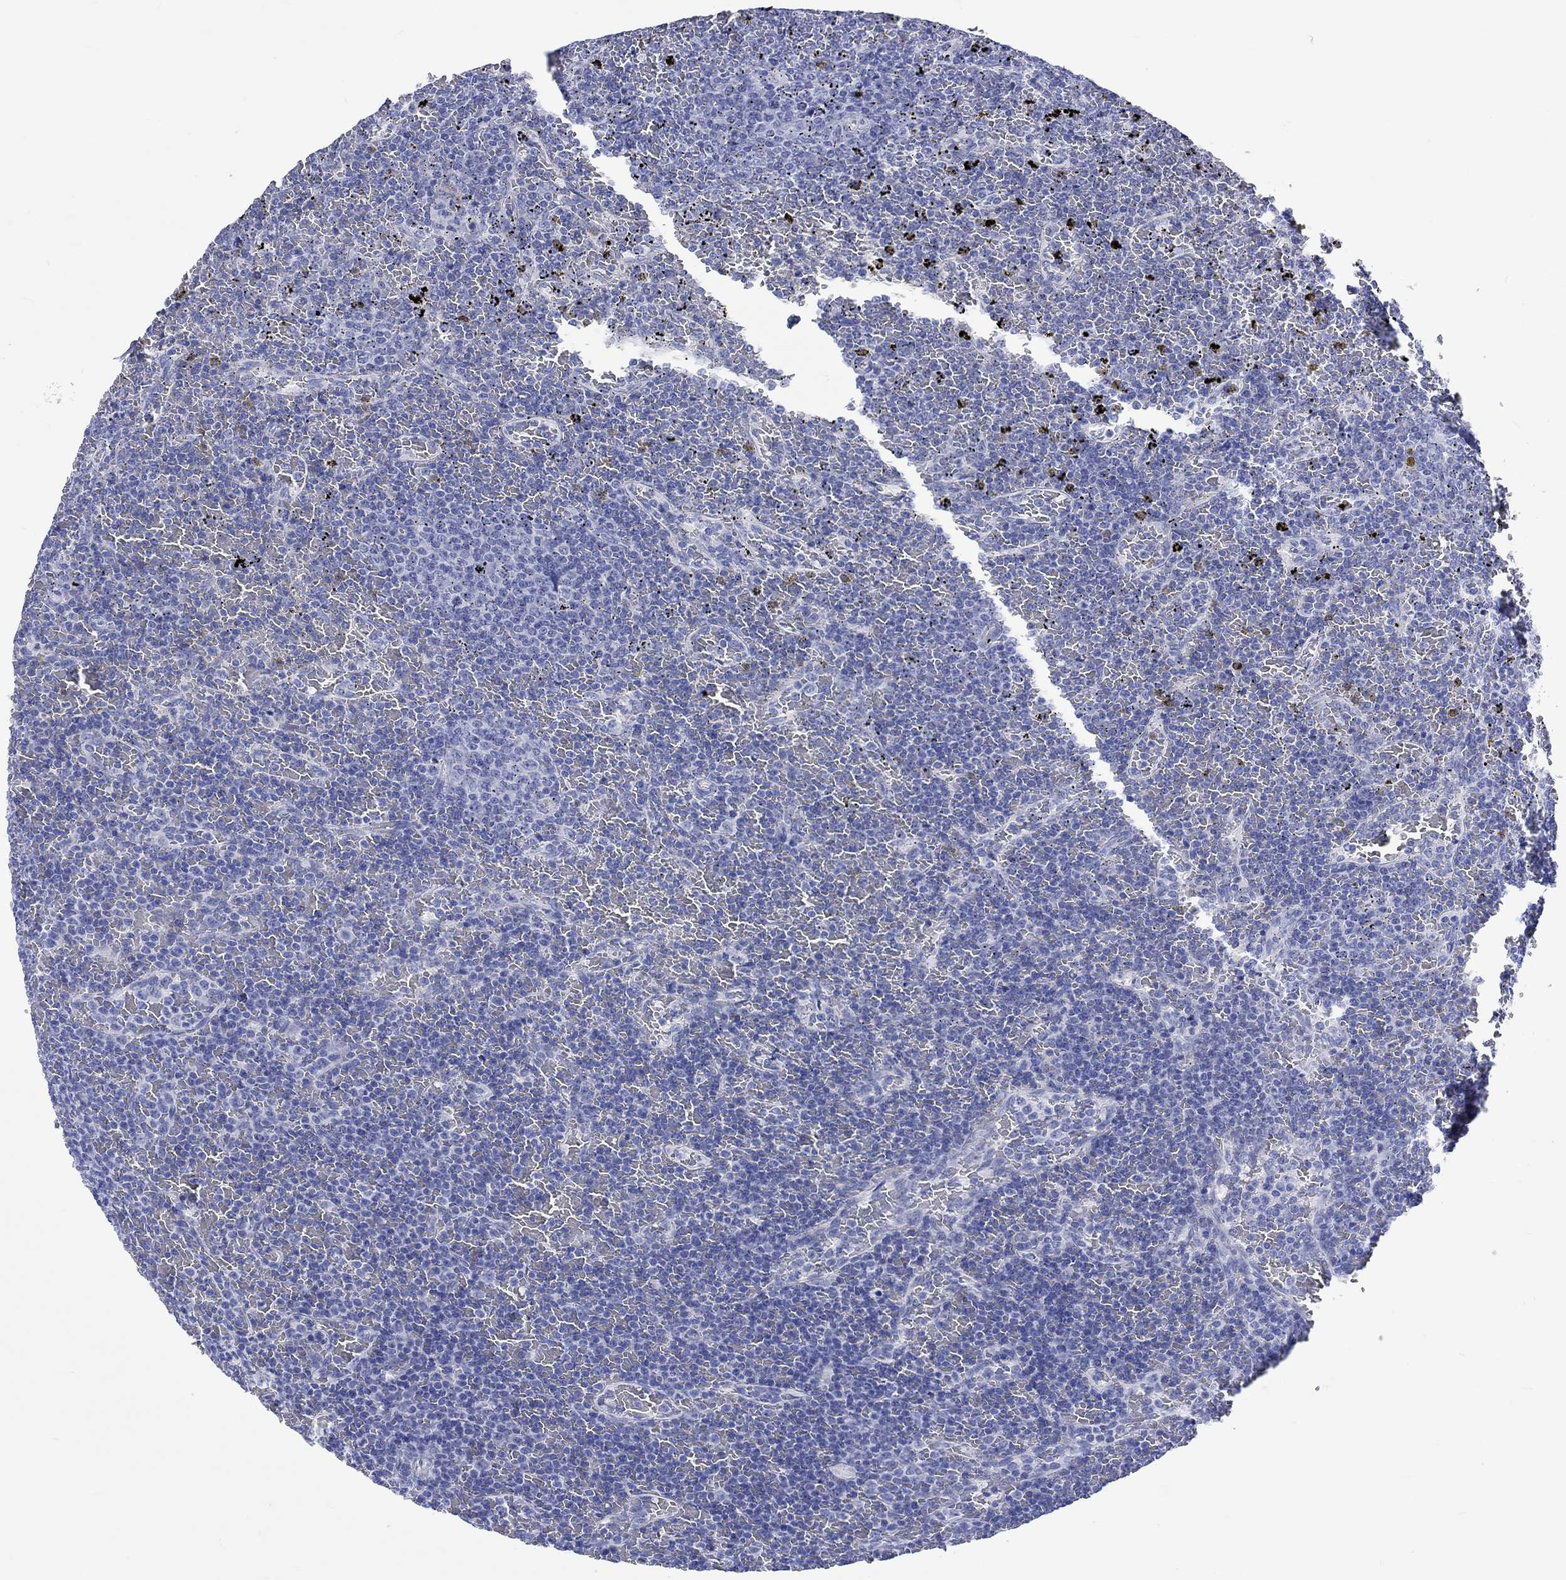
{"staining": {"intensity": "negative", "quantity": "none", "location": "none"}, "tissue": "lymphoma", "cell_type": "Tumor cells", "image_type": "cancer", "snomed": [{"axis": "morphology", "description": "Malignant lymphoma, non-Hodgkin's type, Low grade"}, {"axis": "topography", "description": "Spleen"}], "caption": "Tumor cells show no significant protein positivity in lymphoma.", "gene": "KLHL33", "patient": {"sex": "female", "age": 77}}